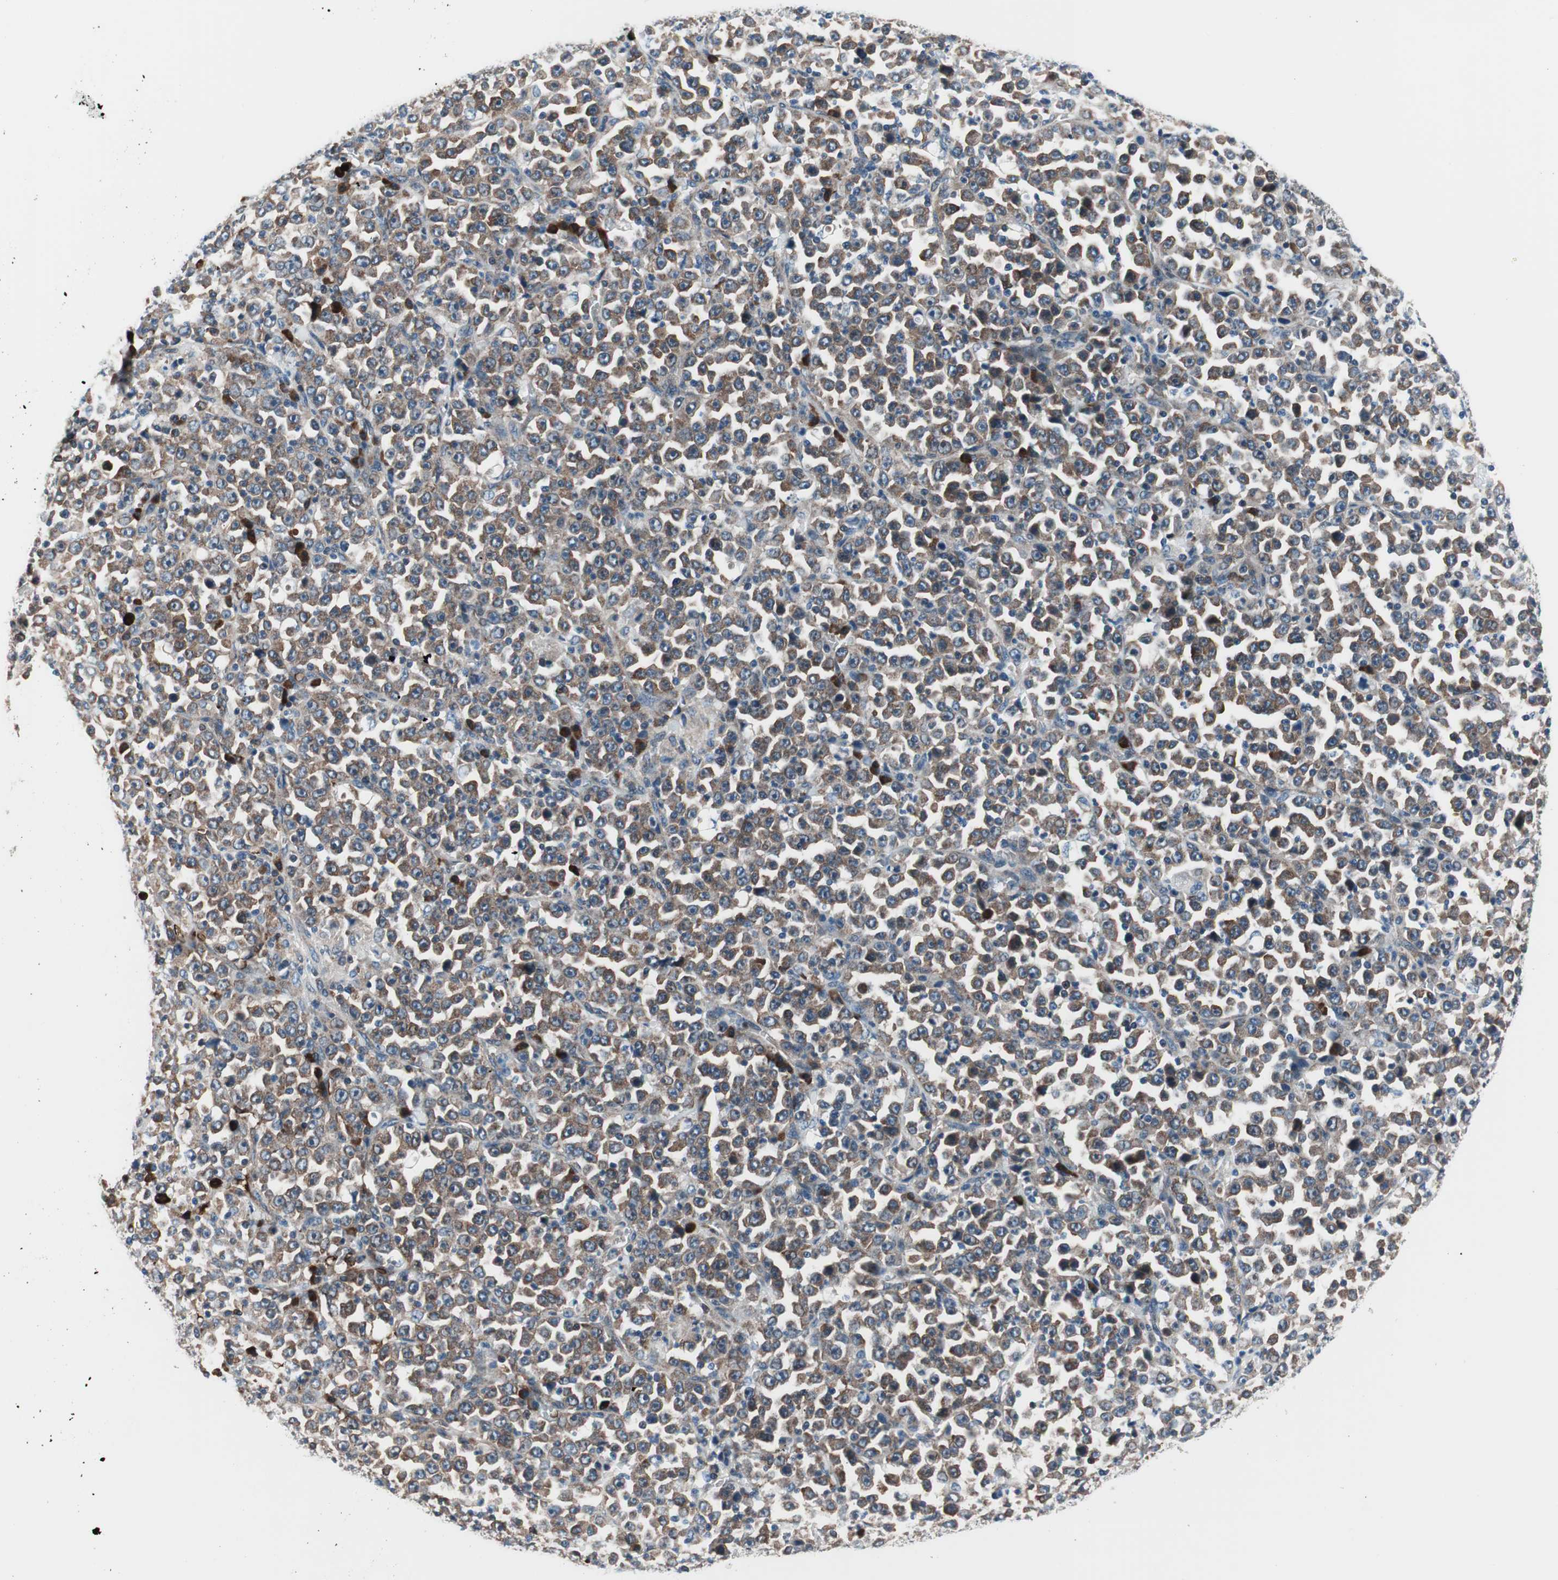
{"staining": {"intensity": "strong", "quantity": "<25%", "location": "cytoplasmic/membranous"}, "tissue": "stomach cancer", "cell_type": "Tumor cells", "image_type": "cancer", "snomed": [{"axis": "morphology", "description": "Normal tissue, NOS"}, {"axis": "morphology", "description": "Adenocarcinoma, NOS"}, {"axis": "topography", "description": "Stomach, upper"}, {"axis": "topography", "description": "Stomach"}], "caption": "Protein staining by immunohistochemistry (IHC) displays strong cytoplasmic/membranous positivity in about <25% of tumor cells in adenocarcinoma (stomach). (Brightfield microscopy of DAB IHC at high magnification).", "gene": "PRDX2", "patient": {"sex": "male", "age": 59}}